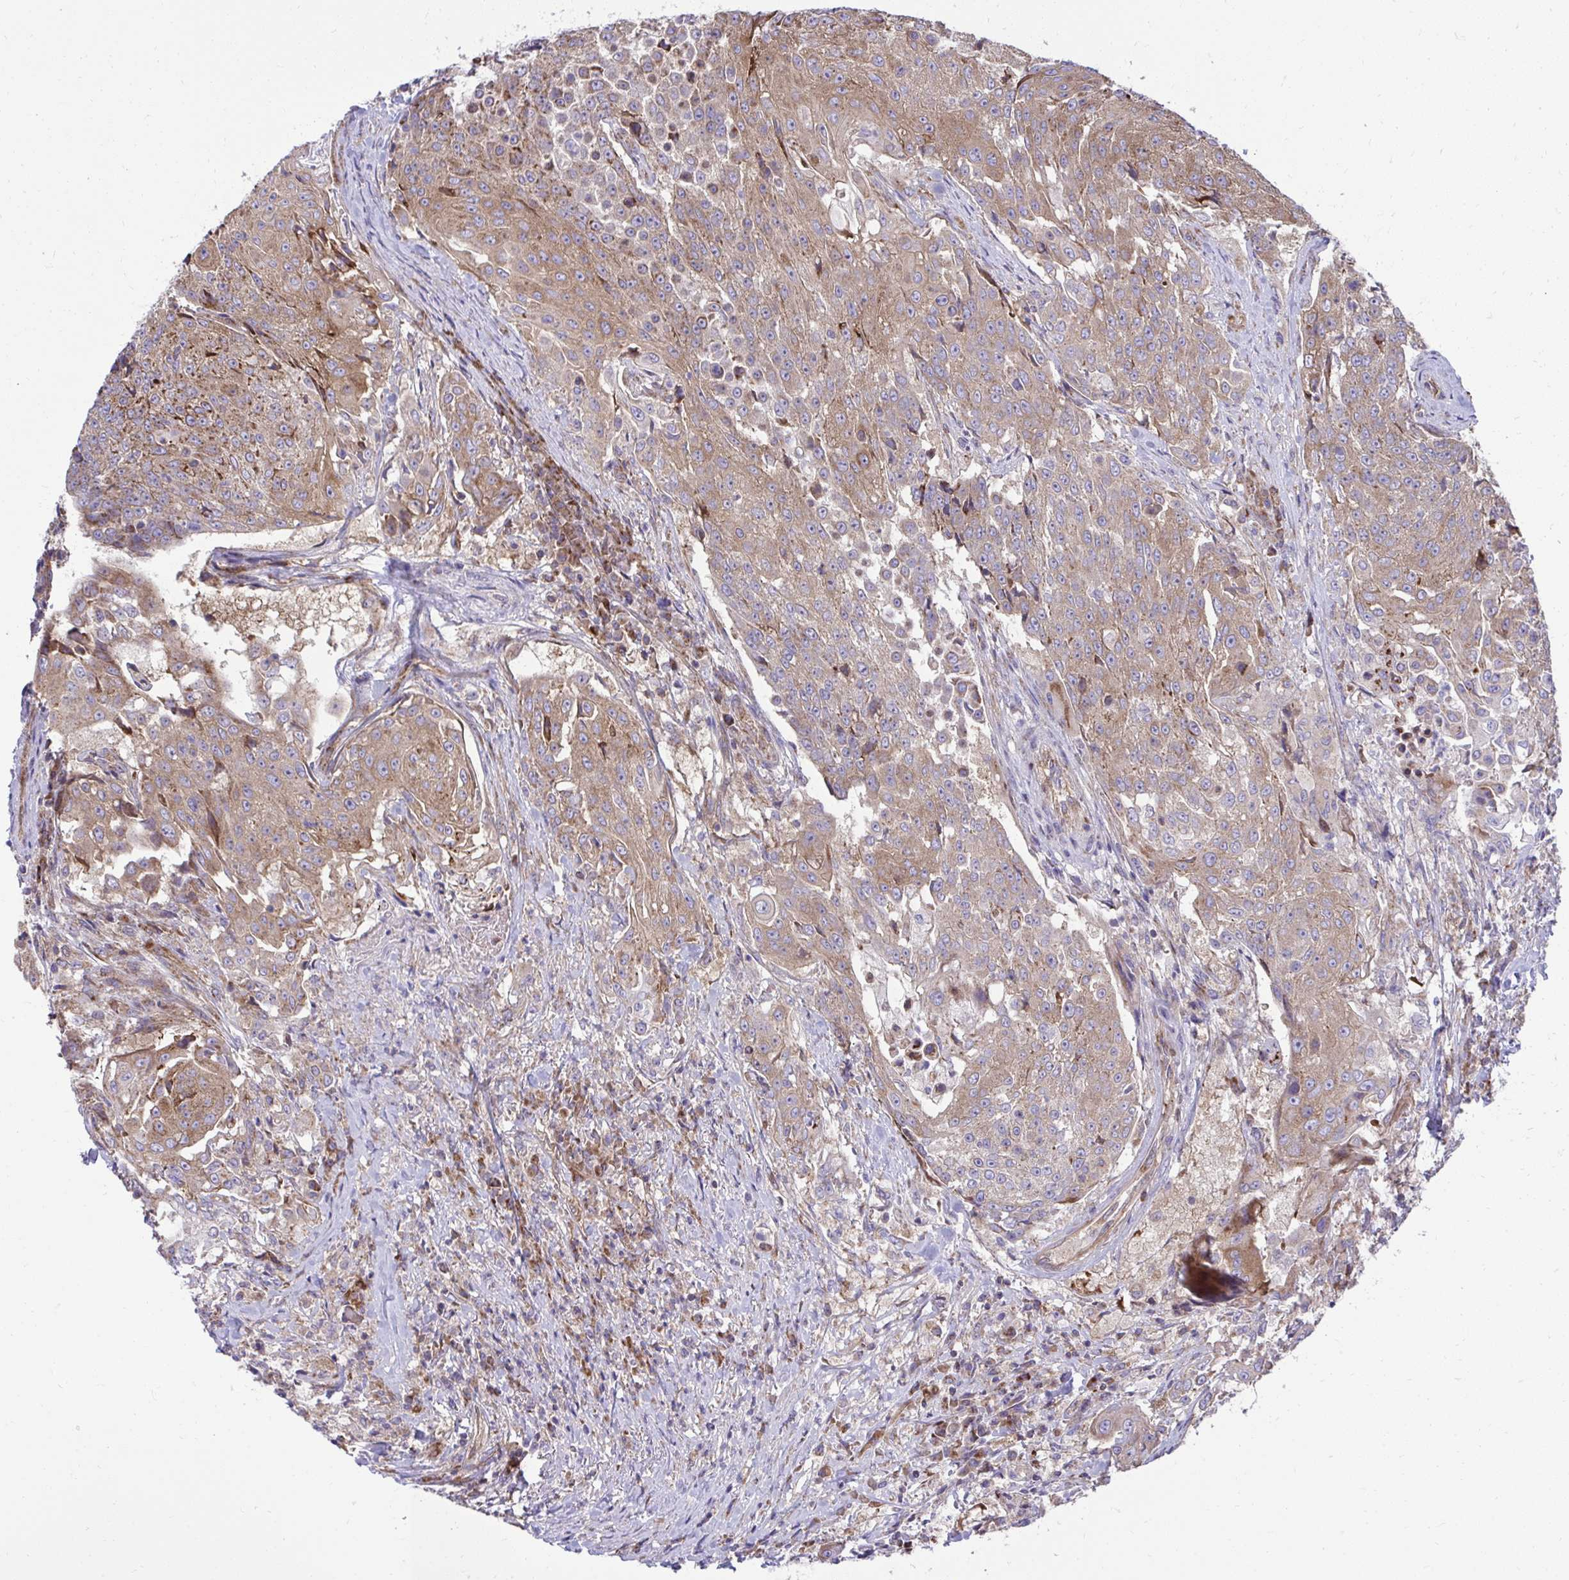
{"staining": {"intensity": "weak", "quantity": ">75%", "location": "cytoplasmic/membranous"}, "tissue": "urothelial cancer", "cell_type": "Tumor cells", "image_type": "cancer", "snomed": [{"axis": "morphology", "description": "Urothelial carcinoma, High grade"}, {"axis": "topography", "description": "Urinary bladder"}], "caption": "Immunohistochemical staining of urothelial cancer demonstrates low levels of weak cytoplasmic/membranous expression in approximately >75% of tumor cells. (IHC, brightfield microscopy, high magnification).", "gene": "NMNAT3", "patient": {"sex": "female", "age": 63}}